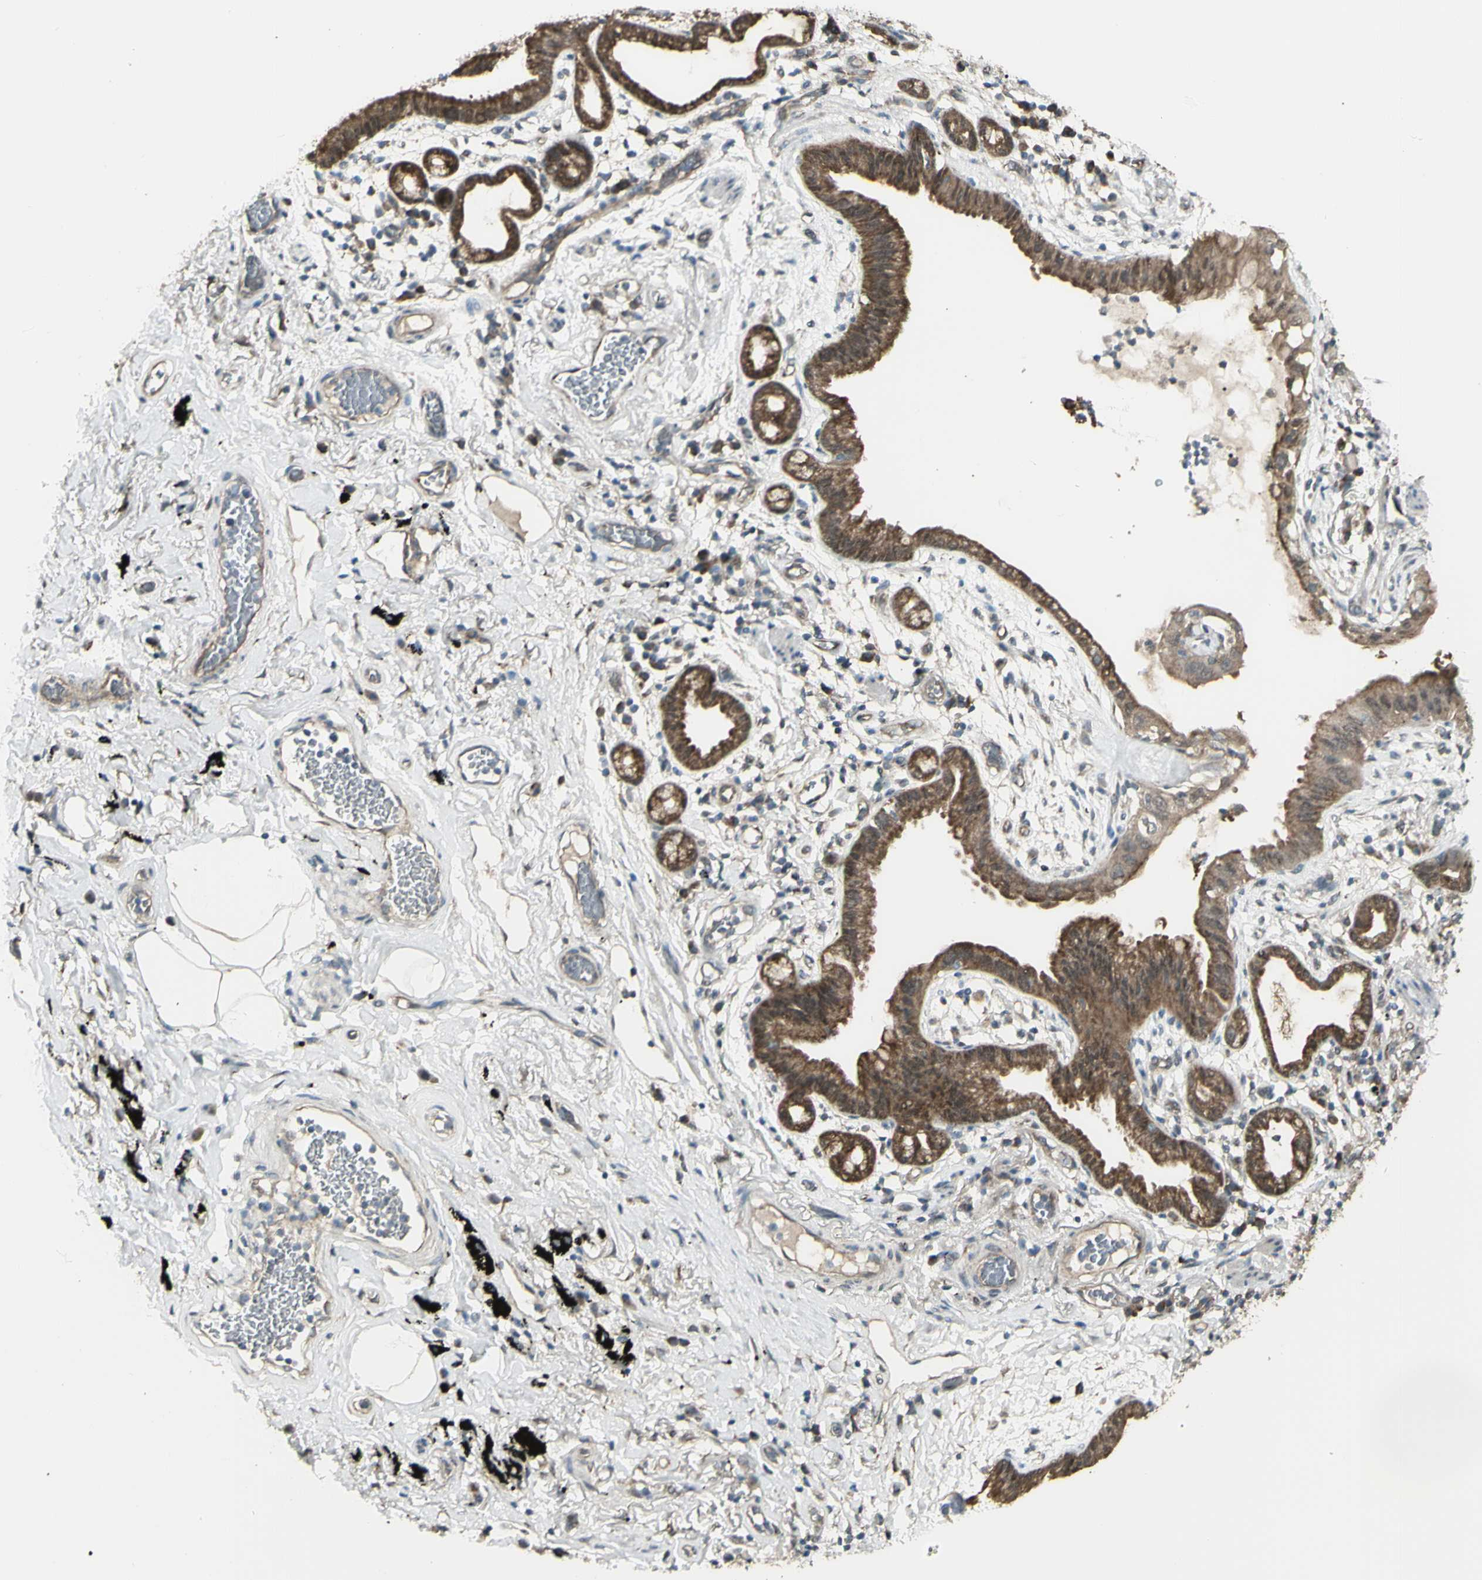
{"staining": {"intensity": "moderate", "quantity": "25%-75%", "location": "cytoplasmic/membranous"}, "tissue": "lung cancer", "cell_type": "Tumor cells", "image_type": "cancer", "snomed": [{"axis": "morphology", "description": "Adenocarcinoma, NOS"}, {"axis": "topography", "description": "Lung"}], "caption": "Immunohistochemistry (IHC) image of human adenocarcinoma (lung) stained for a protein (brown), which displays medium levels of moderate cytoplasmic/membranous expression in approximately 25%-75% of tumor cells.", "gene": "NAXD", "patient": {"sex": "female", "age": 70}}